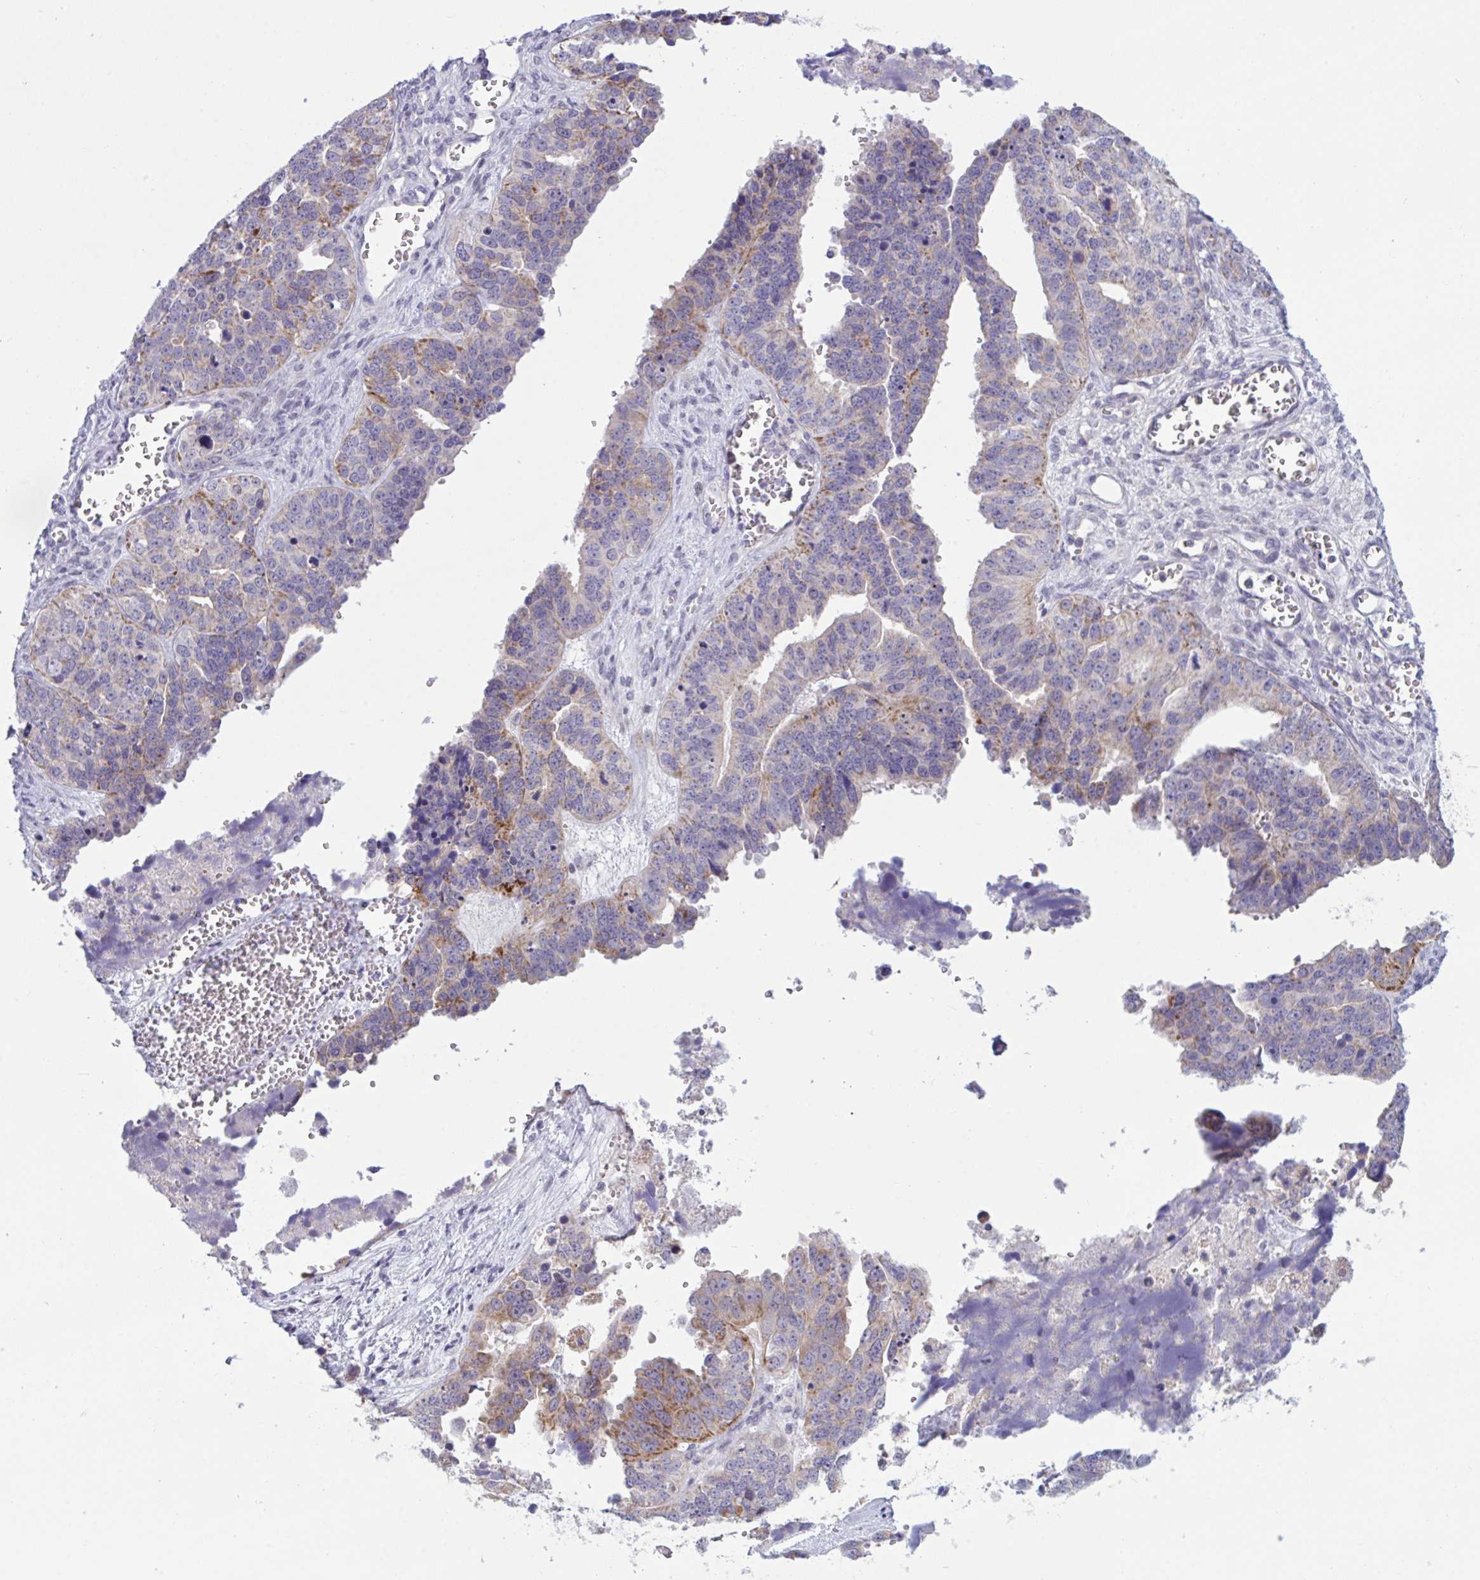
{"staining": {"intensity": "moderate", "quantity": "<25%", "location": "cytoplasmic/membranous"}, "tissue": "ovarian cancer", "cell_type": "Tumor cells", "image_type": "cancer", "snomed": [{"axis": "morphology", "description": "Cystadenocarcinoma, serous, NOS"}, {"axis": "topography", "description": "Ovary"}], "caption": "A high-resolution image shows immunohistochemistry (IHC) staining of ovarian cancer, which shows moderate cytoplasmic/membranous expression in approximately <25% of tumor cells.", "gene": "VWC2", "patient": {"sex": "female", "age": 76}}